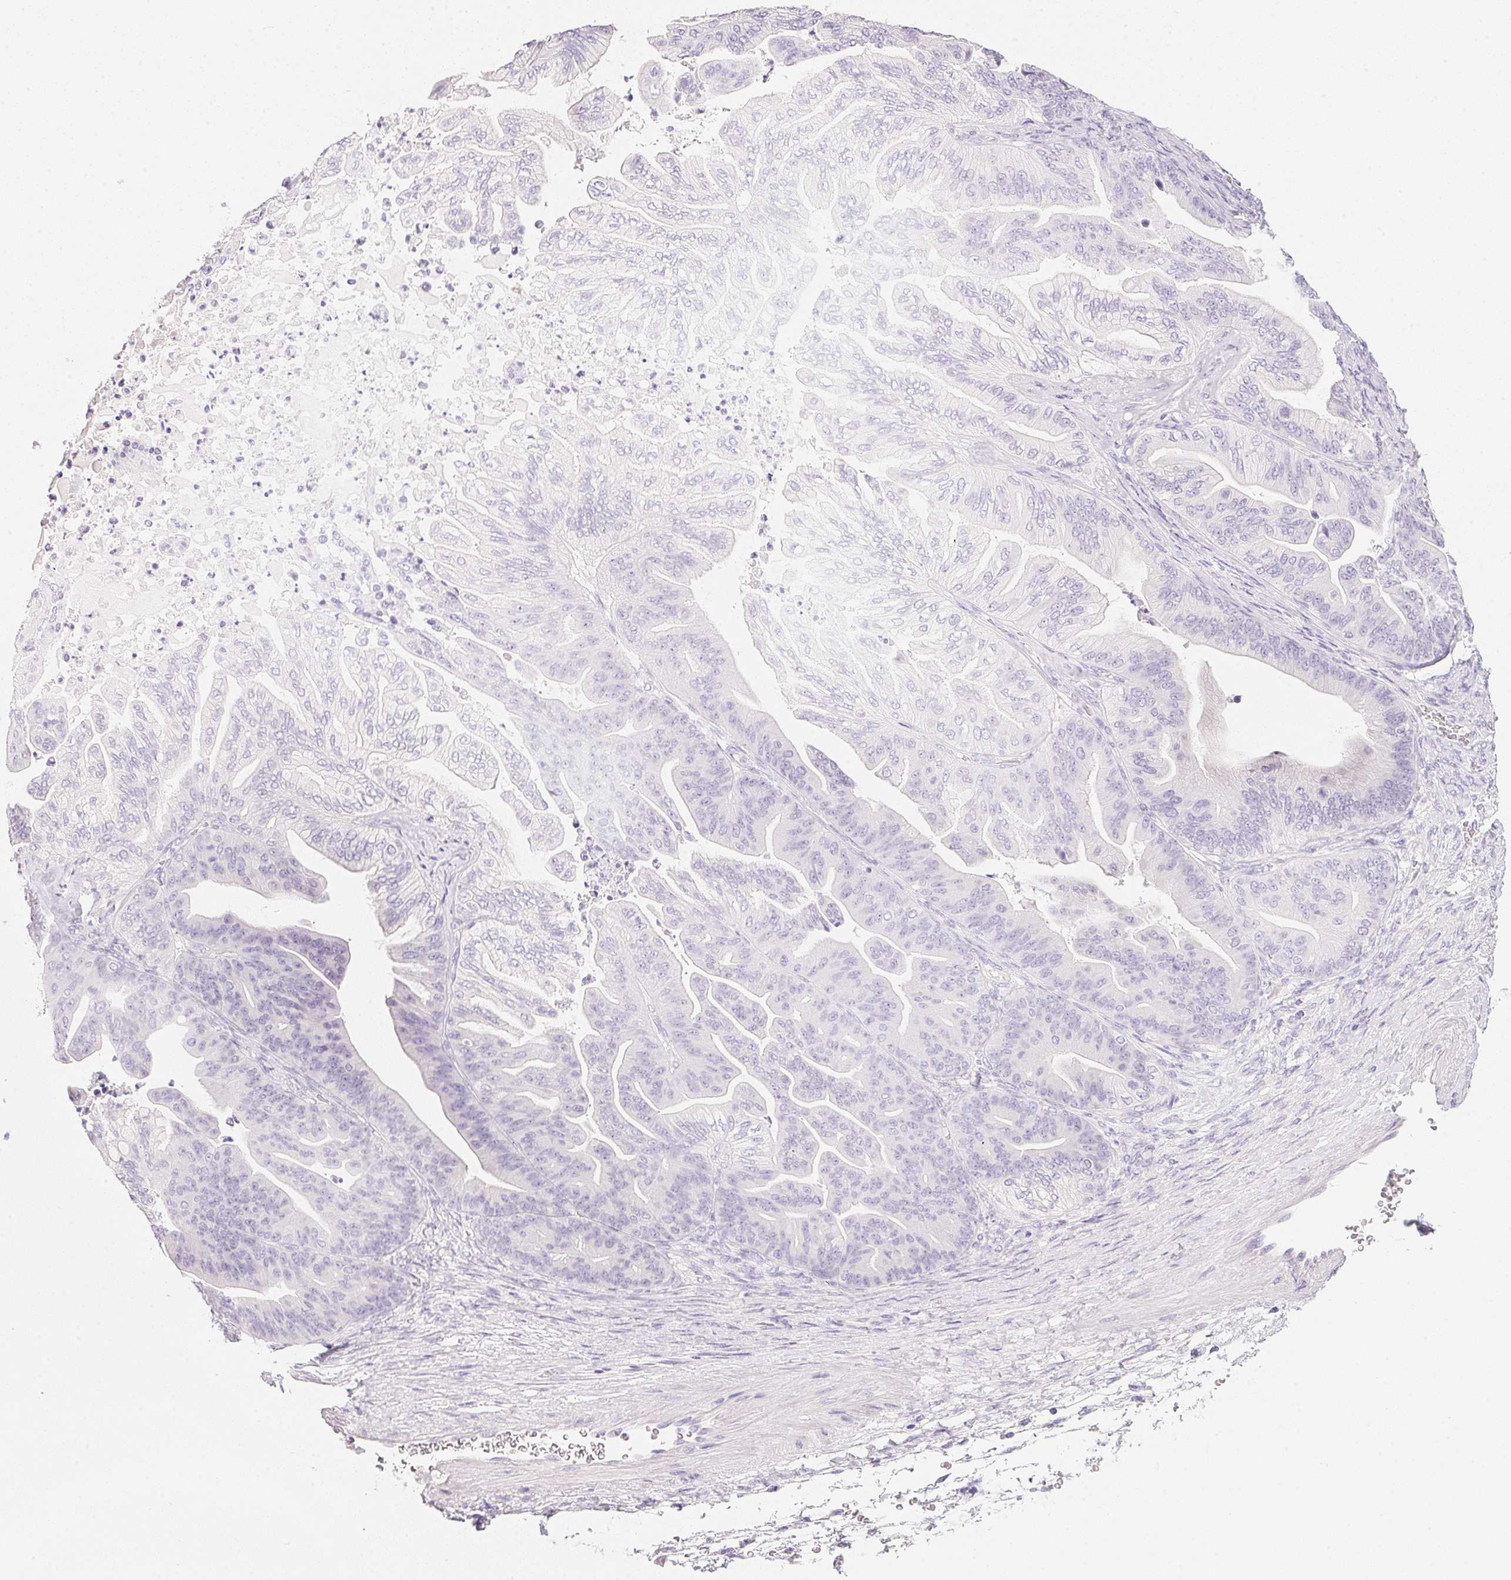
{"staining": {"intensity": "negative", "quantity": "none", "location": "none"}, "tissue": "ovarian cancer", "cell_type": "Tumor cells", "image_type": "cancer", "snomed": [{"axis": "morphology", "description": "Cystadenocarcinoma, mucinous, NOS"}, {"axis": "topography", "description": "Ovary"}], "caption": "DAB immunohistochemical staining of ovarian mucinous cystadenocarcinoma demonstrates no significant staining in tumor cells.", "gene": "ACP3", "patient": {"sex": "female", "age": 67}}